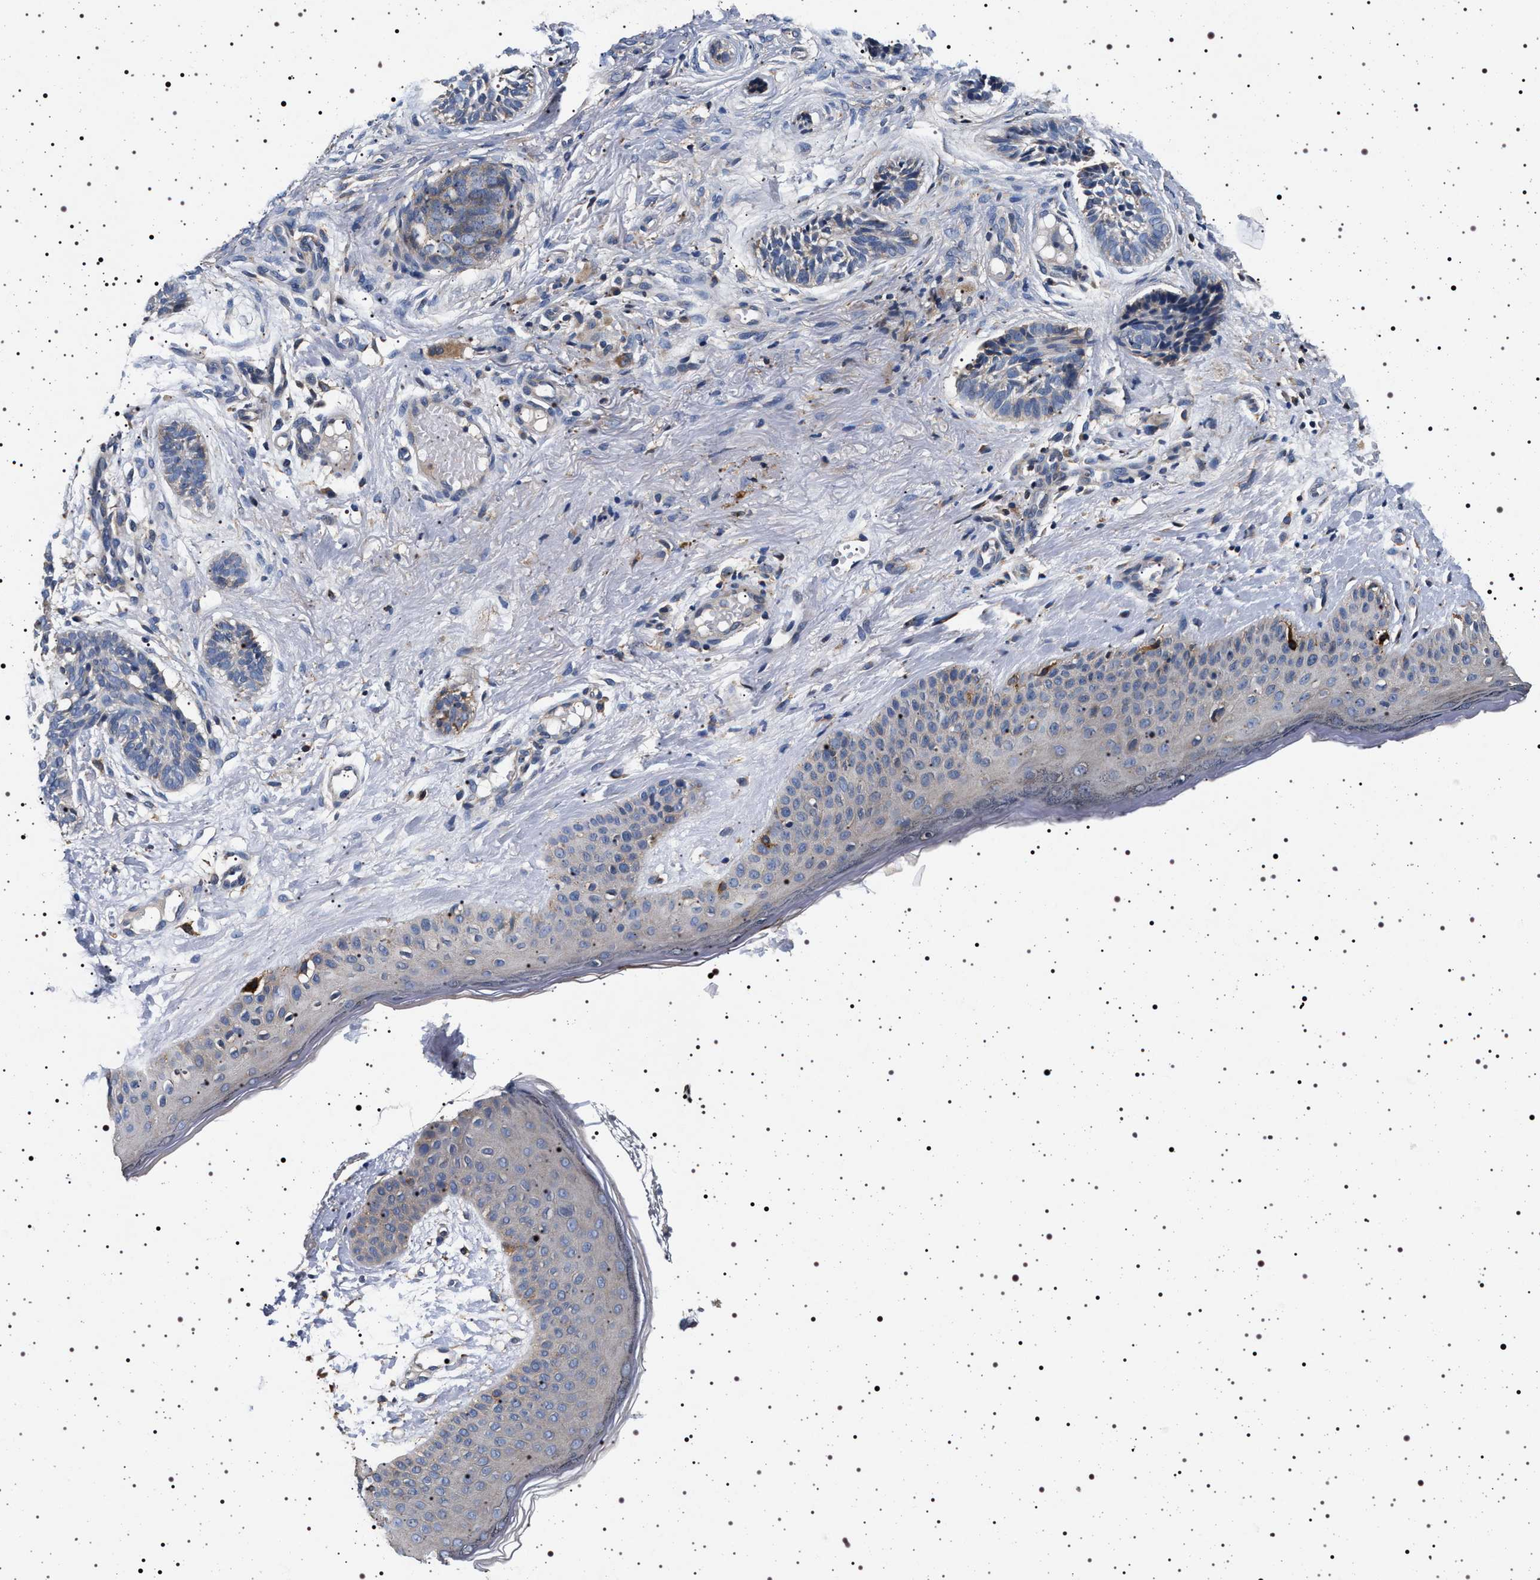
{"staining": {"intensity": "negative", "quantity": "none", "location": "none"}, "tissue": "skin cancer", "cell_type": "Tumor cells", "image_type": "cancer", "snomed": [{"axis": "morphology", "description": "Normal tissue, NOS"}, {"axis": "morphology", "description": "Basal cell carcinoma"}, {"axis": "topography", "description": "Skin"}], "caption": "A high-resolution image shows IHC staining of skin cancer (basal cell carcinoma), which reveals no significant positivity in tumor cells. (Stains: DAB immunohistochemistry with hematoxylin counter stain, Microscopy: brightfield microscopy at high magnification).", "gene": "DCBLD2", "patient": {"sex": "male", "age": 63}}